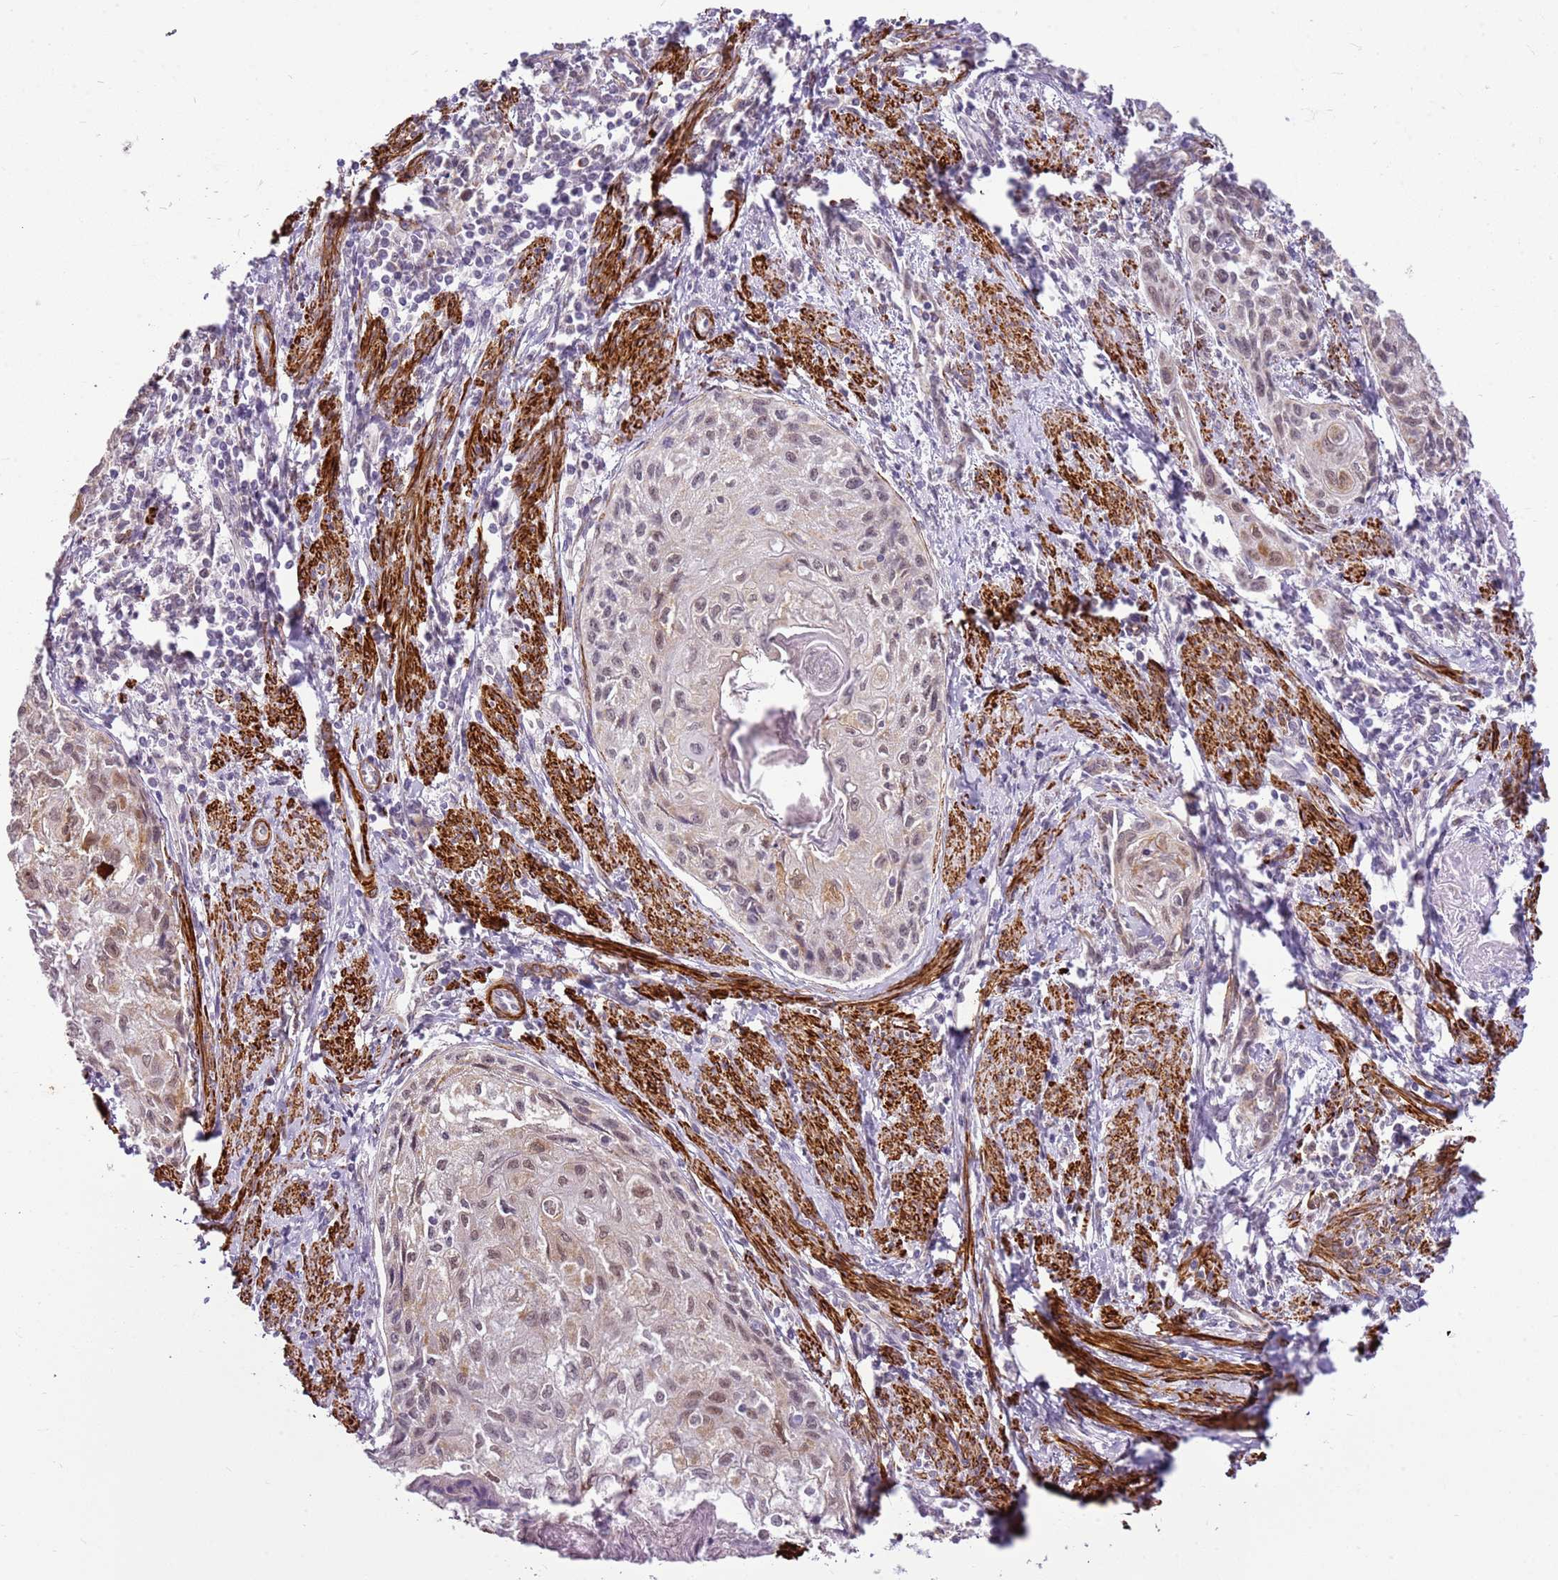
{"staining": {"intensity": "weak", "quantity": "25%-75%", "location": "cytoplasmic/membranous,nuclear"}, "tissue": "cervical cancer", "cell_type": "Tumor cells", "image_type": "cancer", "snomed": [{"axis": "morphology", "description": "Squamous cell carcinoma, NOS"}, {"axis": "topography", "description": "Cervix"}], "caption": "Immunohistochemical staining of squamous cell carcinoma (cervical) shows low levels of weak cytoplasmic/membranous and nuclear positivity in approximately 25%-75% of tumor cells. The staining is performed using DAB brown chromogen to label protein expression. The nuclei are counter-stained blue using hematoxylin.", "gene": "SMIM4", "patient": {"sex": "female", "age": 67}}